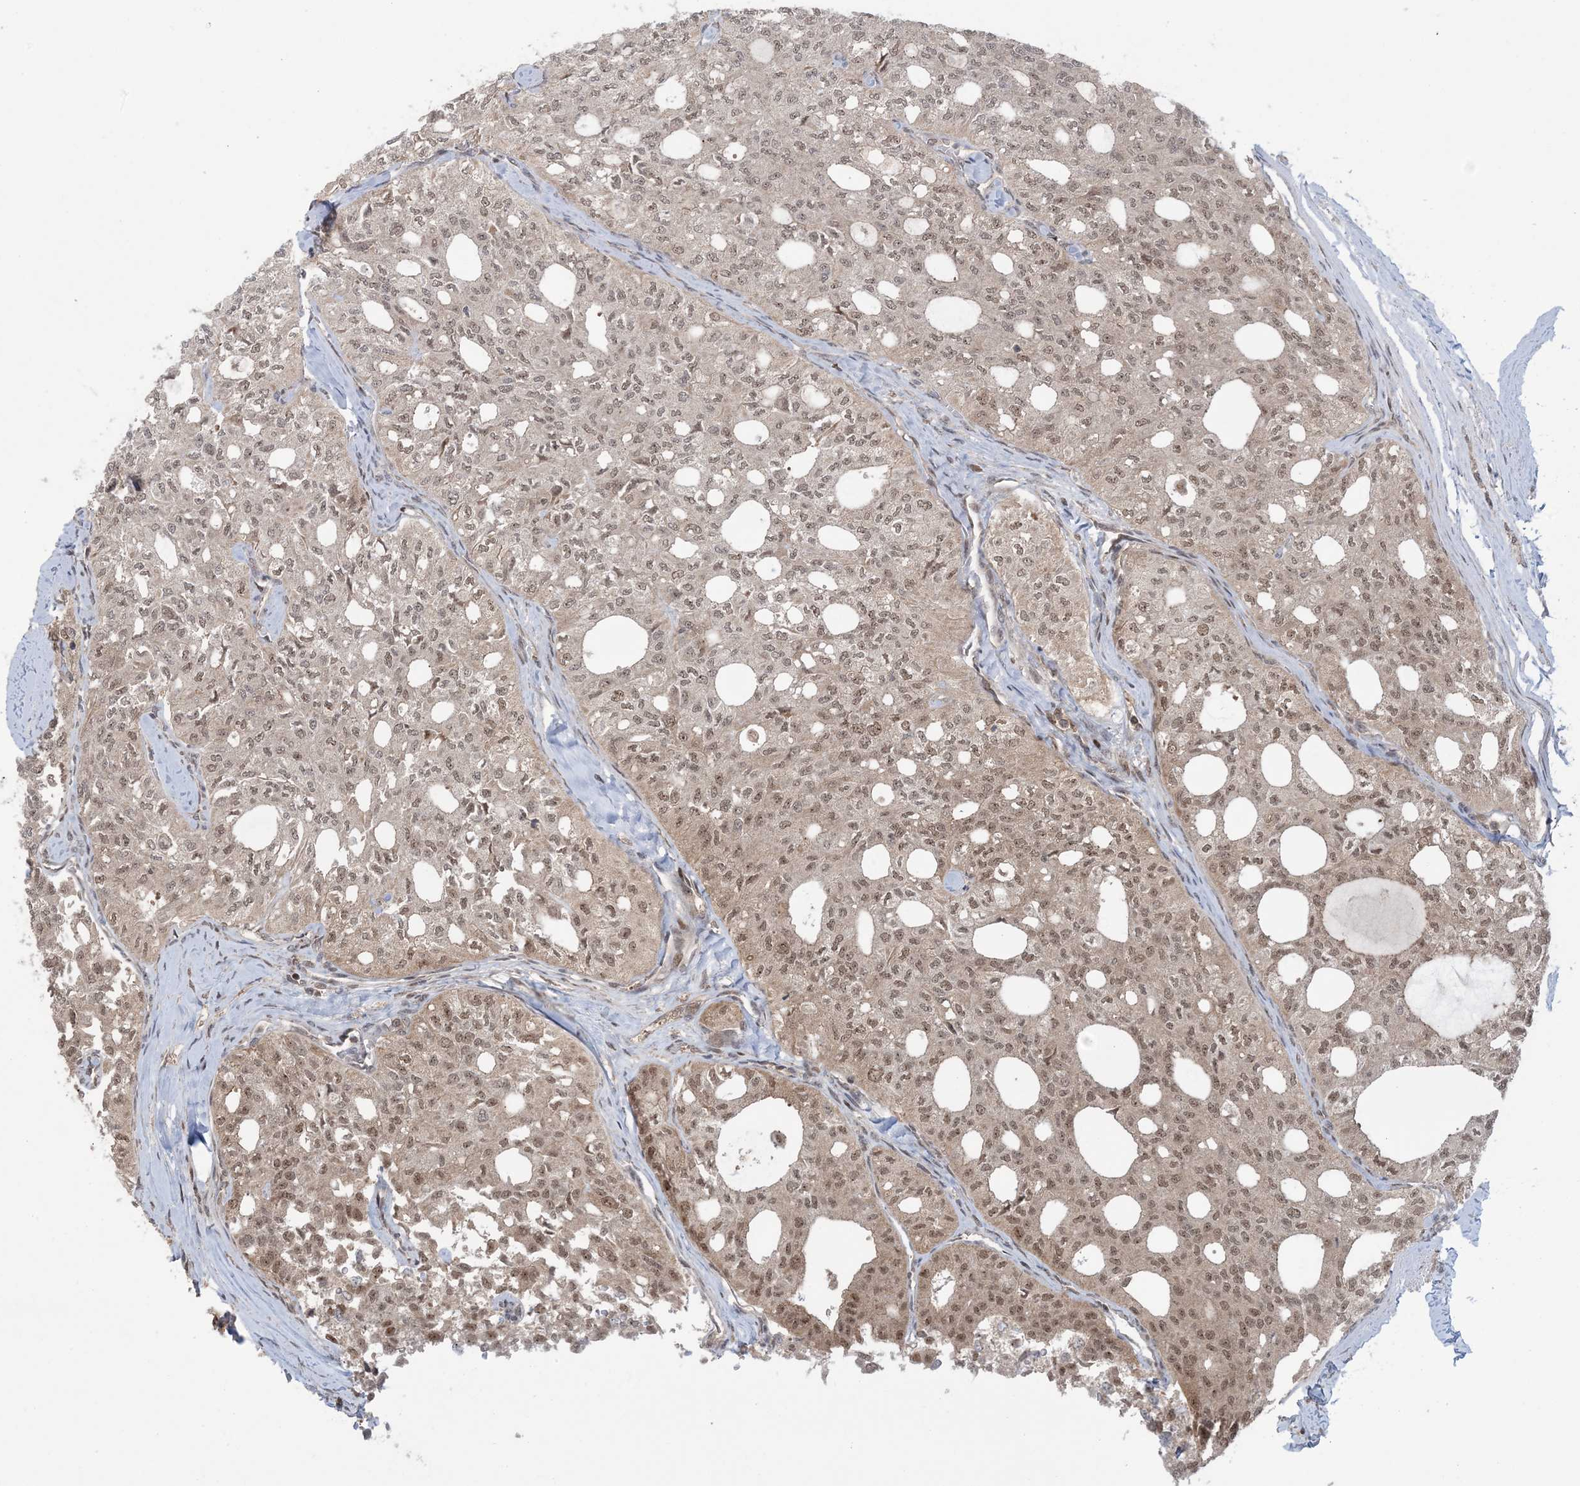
{"staining": {"intensity": "moderate", "quantity": ">75%", "location": "nuclear"}, "tissue": "thyroid cancer", "cell_type": "Tumor cells", "image_type": "cancer", "snomed": [{"axis": "morphology", "description": "Follicular adenoma carcinoma, NOS"}, {"axis": "topography", "description": "Thyroid gland"}], "caption": "This is a photomicrograph of IHC staining of thyroid cancer (follicular adenoma carcinoma), which shows moderate staining in the nuclear of tumor cells.", "gene": "ZNF710", "patient": {"sex": "male", "age": 75}}